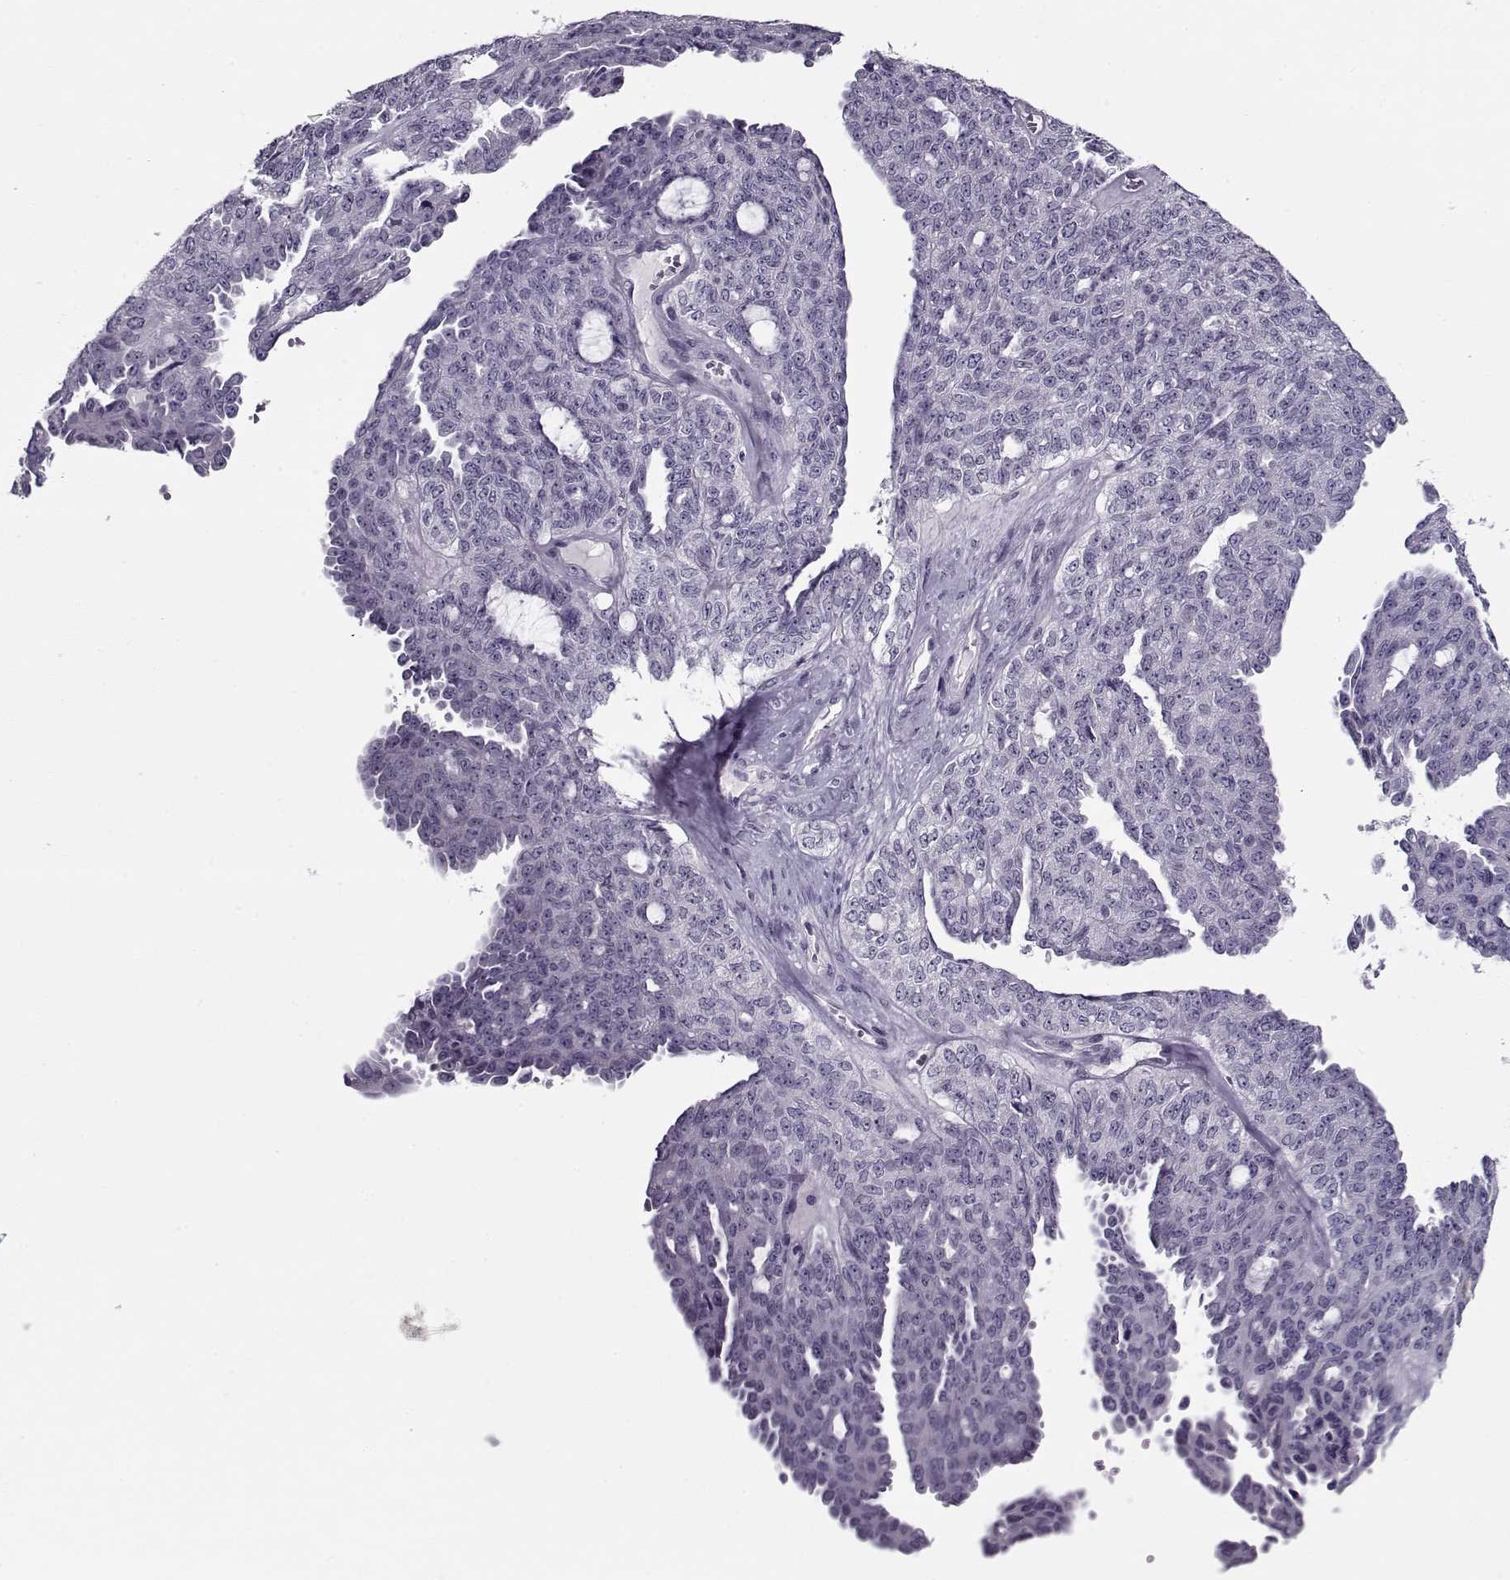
{"staining": {"intensity": "negative", "quantity": "none", "location": "none"}, "tissue": "ovarian cancer", "cell_type": "Tumor cells", "image_type": "cancer", "snomed": [{"axis": "morphology", "description": "Cystadenocarcinoma, serous, NOS"}, {"axis": "topography", "description": "Ovary"}], "caption": "An image of ovarian cancer stained for a protein demonstrates no brown staining in tumor cells.", "gene": "CIBAR1", "patient": {"sex": "female", "age": 71}}